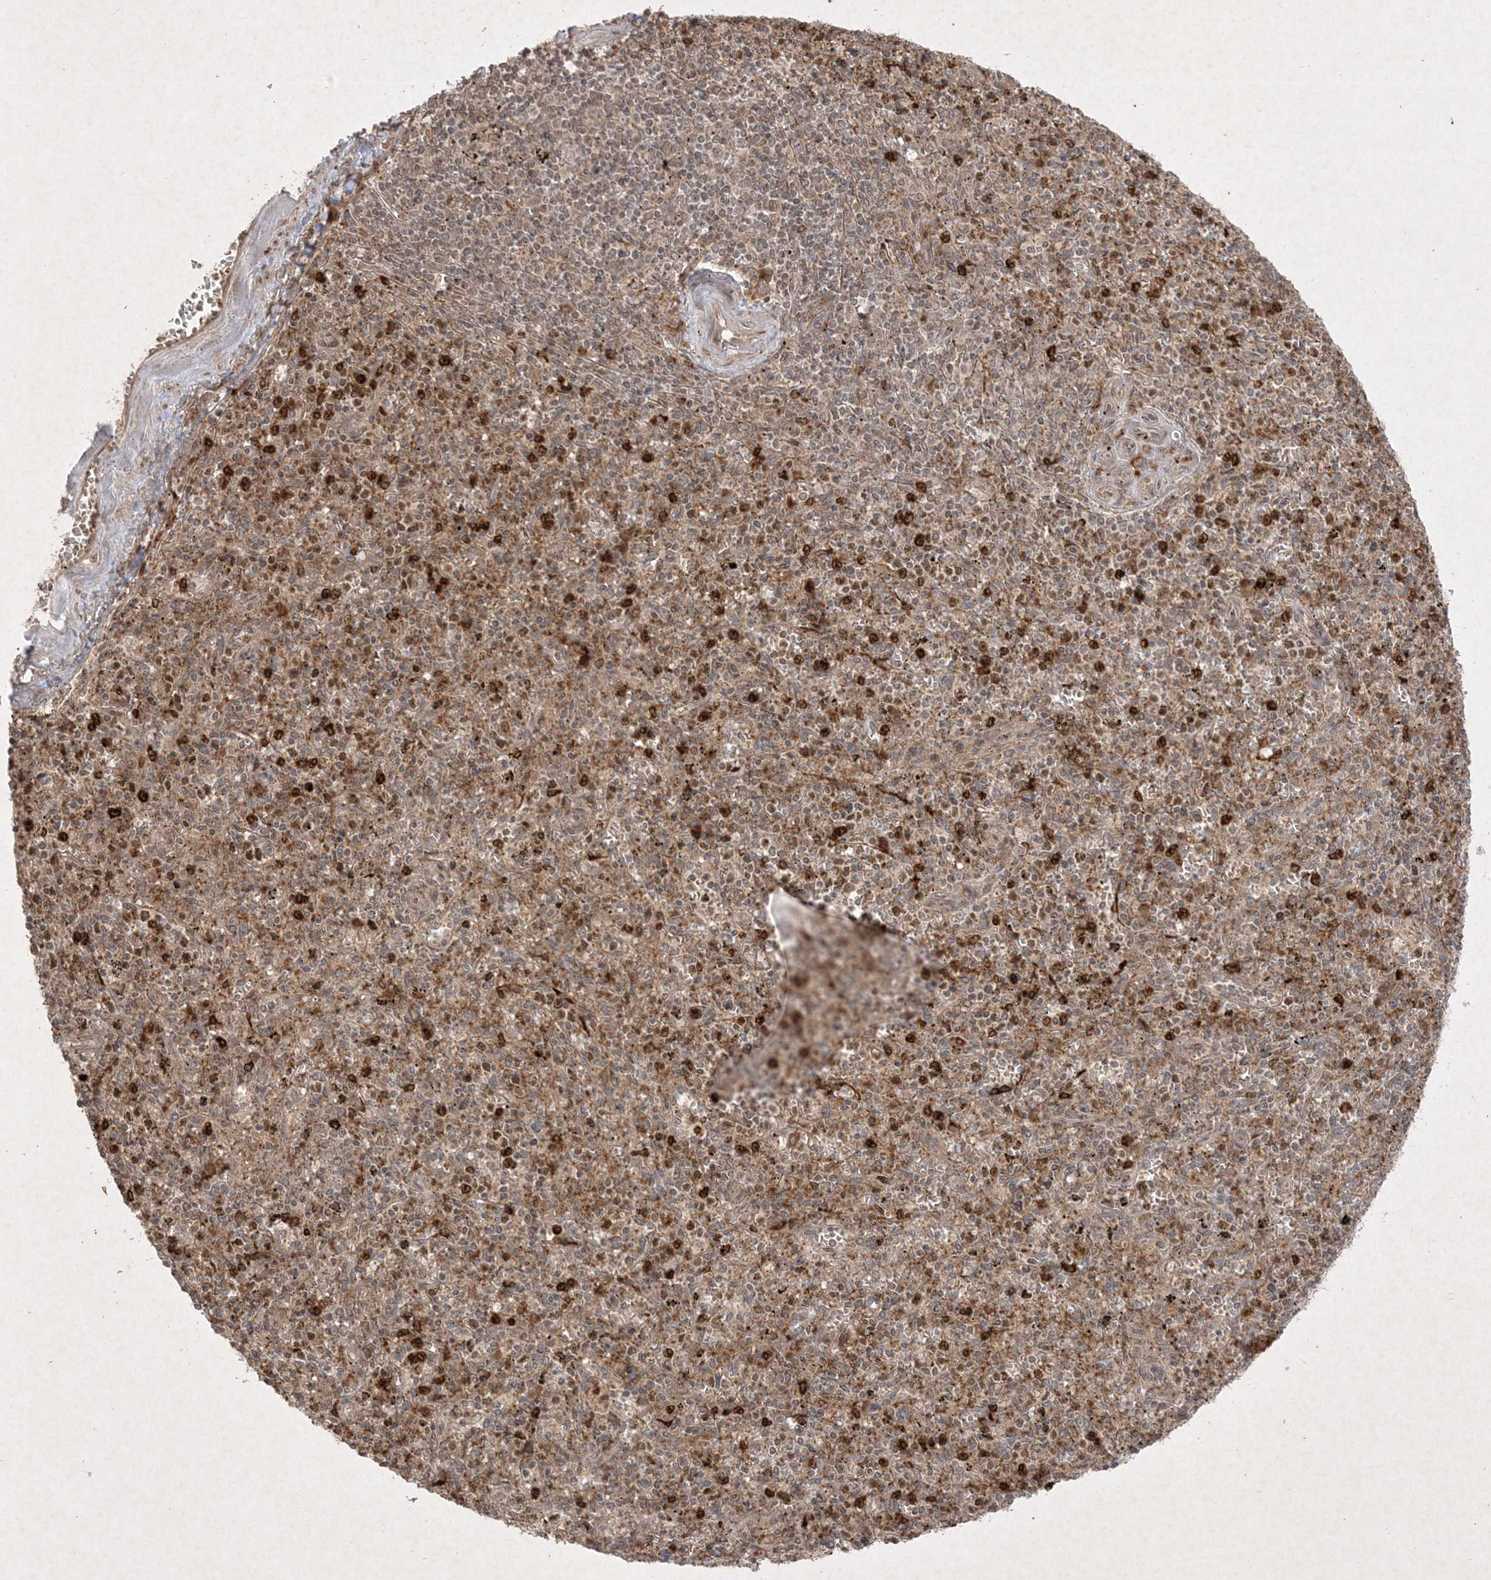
{"staining": {"intensity": "weak", "quantity": "25%-75%", "location": "nuclear"}, "tissue": "spleen", "cell_type": "Cells in red pulp", "image_type": "normal", "snomed": [{"axis": "morphology", "description": "Normal tissue, NOS"}, {"axis": "topography", "description": "Spleen"}], "caption": "Immunohistochemistry photomicrograph of normal spleen stained for a protein (brown), which reveals low levels of weak nuclear positivity in about 25%-75% of cells in red pulp.", "gene": "PTK6", "patient": {"sex": "male", "age": 72}}